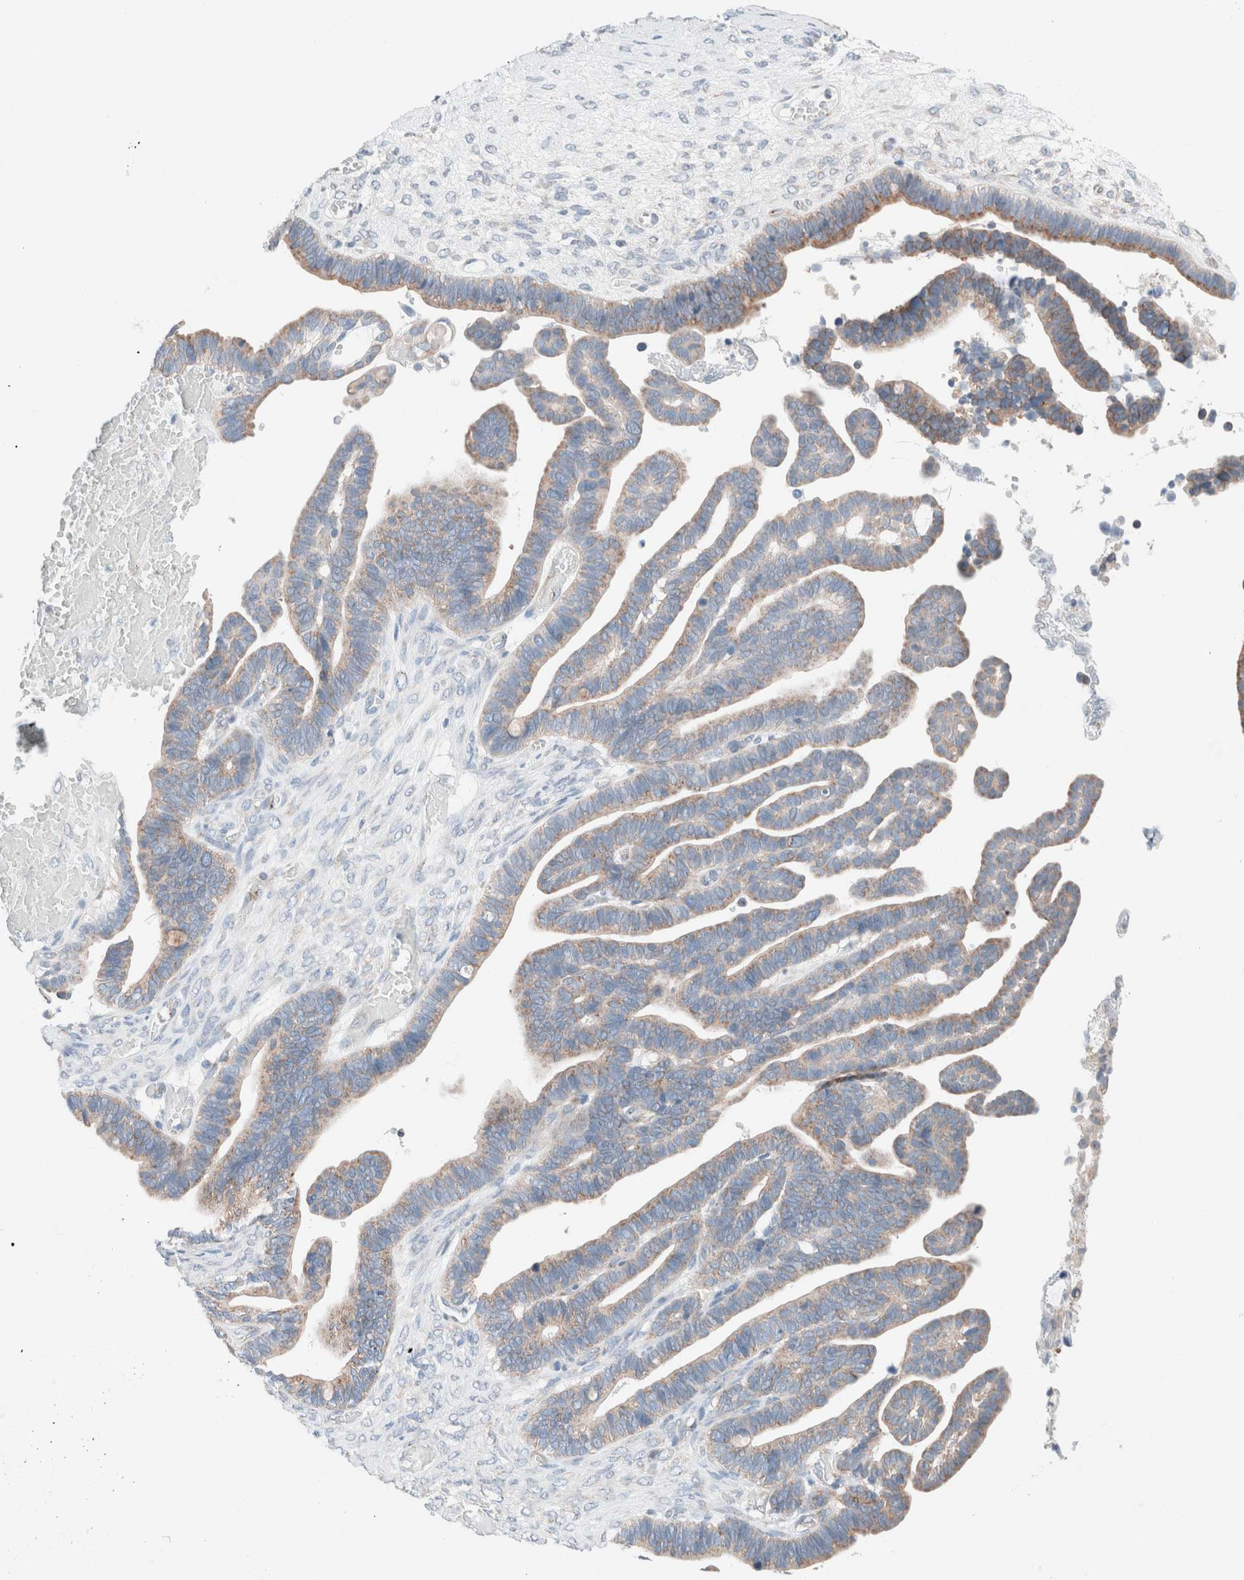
{"staining": {"intensity": "moderate", "quantity": ">75%", "location": "cytoplasmic/membranous"}, "tissue": "ovarian cancer", "cell_type": "Tumor cells", "image_type": "cancer", "snomed": [{"axis": "morphology", "description": "Cystadenocarcinoma, serous, NOS"}, {"axis": "topography", "description": "Ovary"}], "caption": "Protein analysis of ovarian cancer (serous cystadenocarcinoma) tissue displays moderate cytoplasmic/membranous expression in approximately >75% of tumor cells.", "gene": "CASC3", "patient": {"sex": "female", "age": 56}}